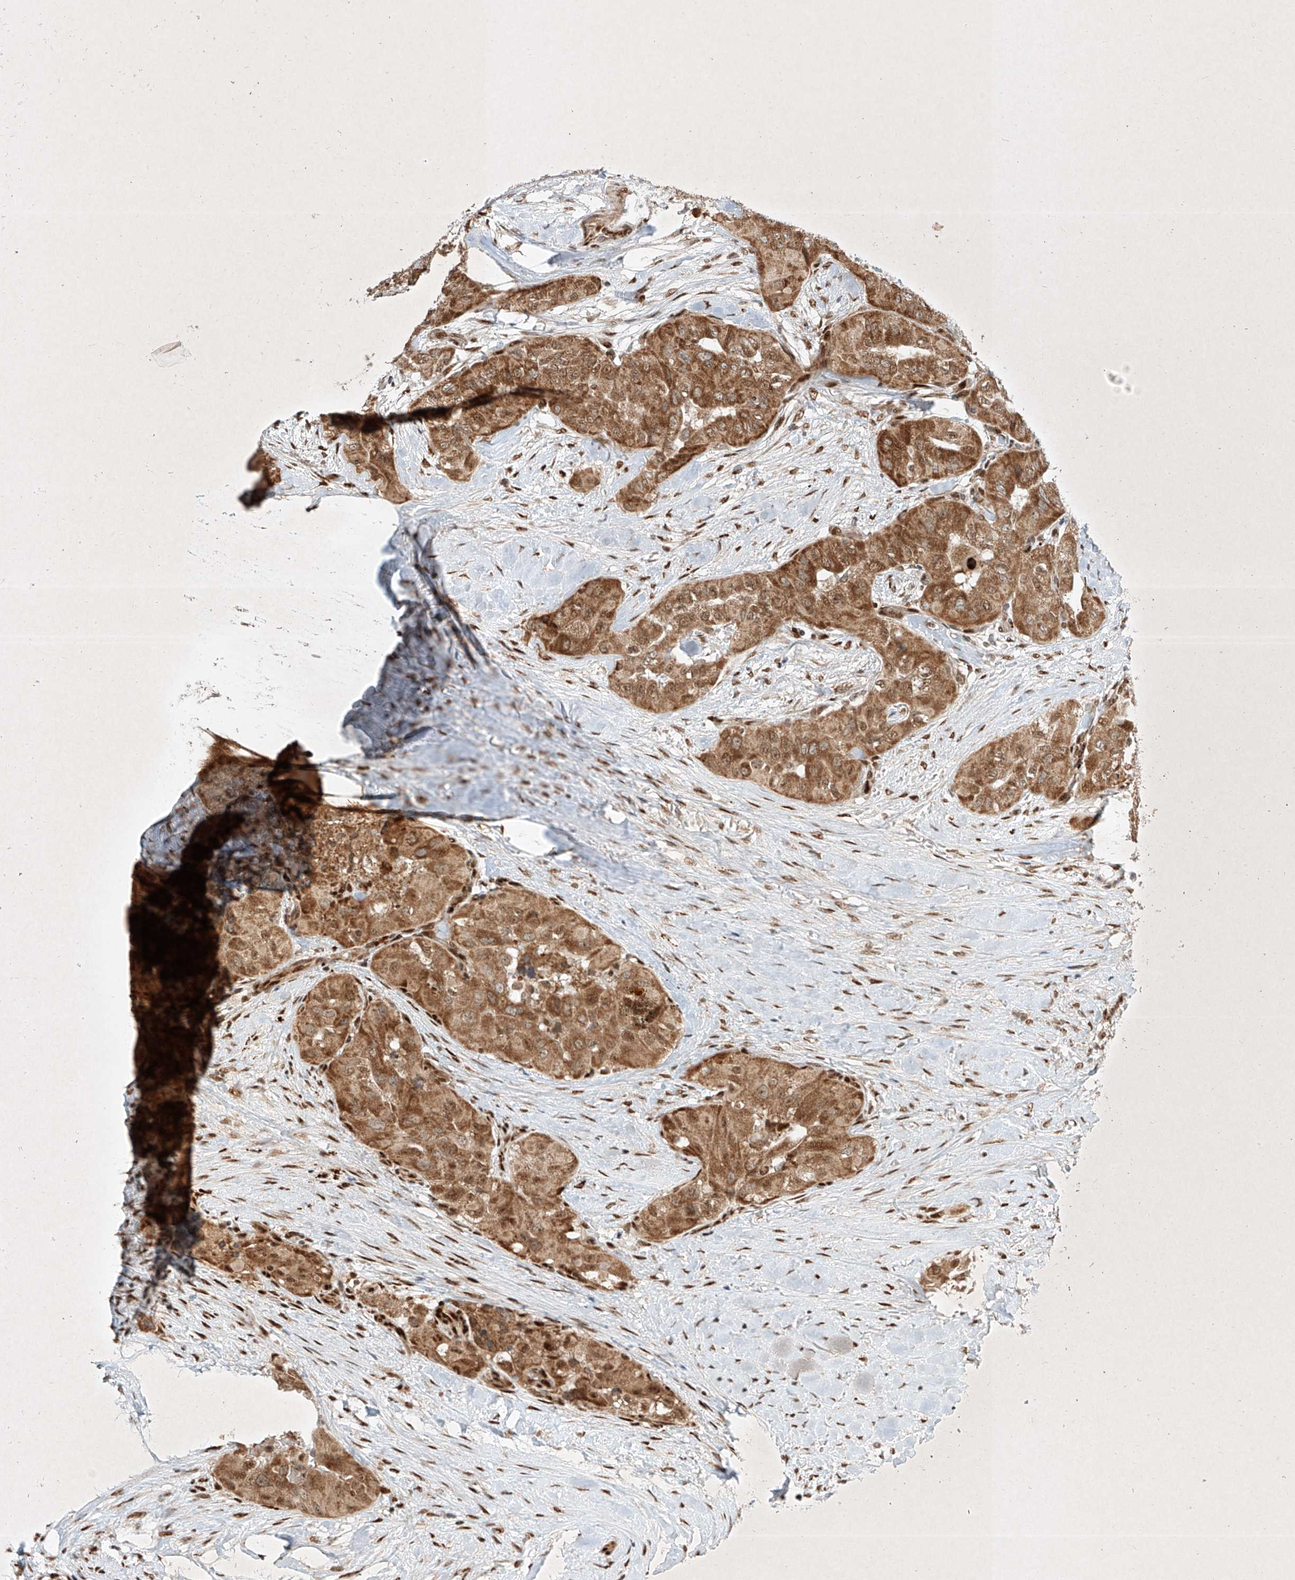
{"staining": {"intensity": "strong", "quantity": ">75%", "location": "cytoplasmic/membranous"}, "tissue": "thyroid cancer", "cell_type": "Tumor cells", "image_type": "cancer", "snomed": [{"axis": "morphology", "description": "Papillary adenocarcinoma, NOS"}, {"axis": "topography", "description": "Thyroid gland"}], "caption": "Human thyroid papillary adenocarcinoma stained with a brown dye exhibits strong cytoplasmic/membranous positive staining in about >75% of tumor cells.", "gene": "EPG5", "patient": {"sex": "female", "age": 59}}